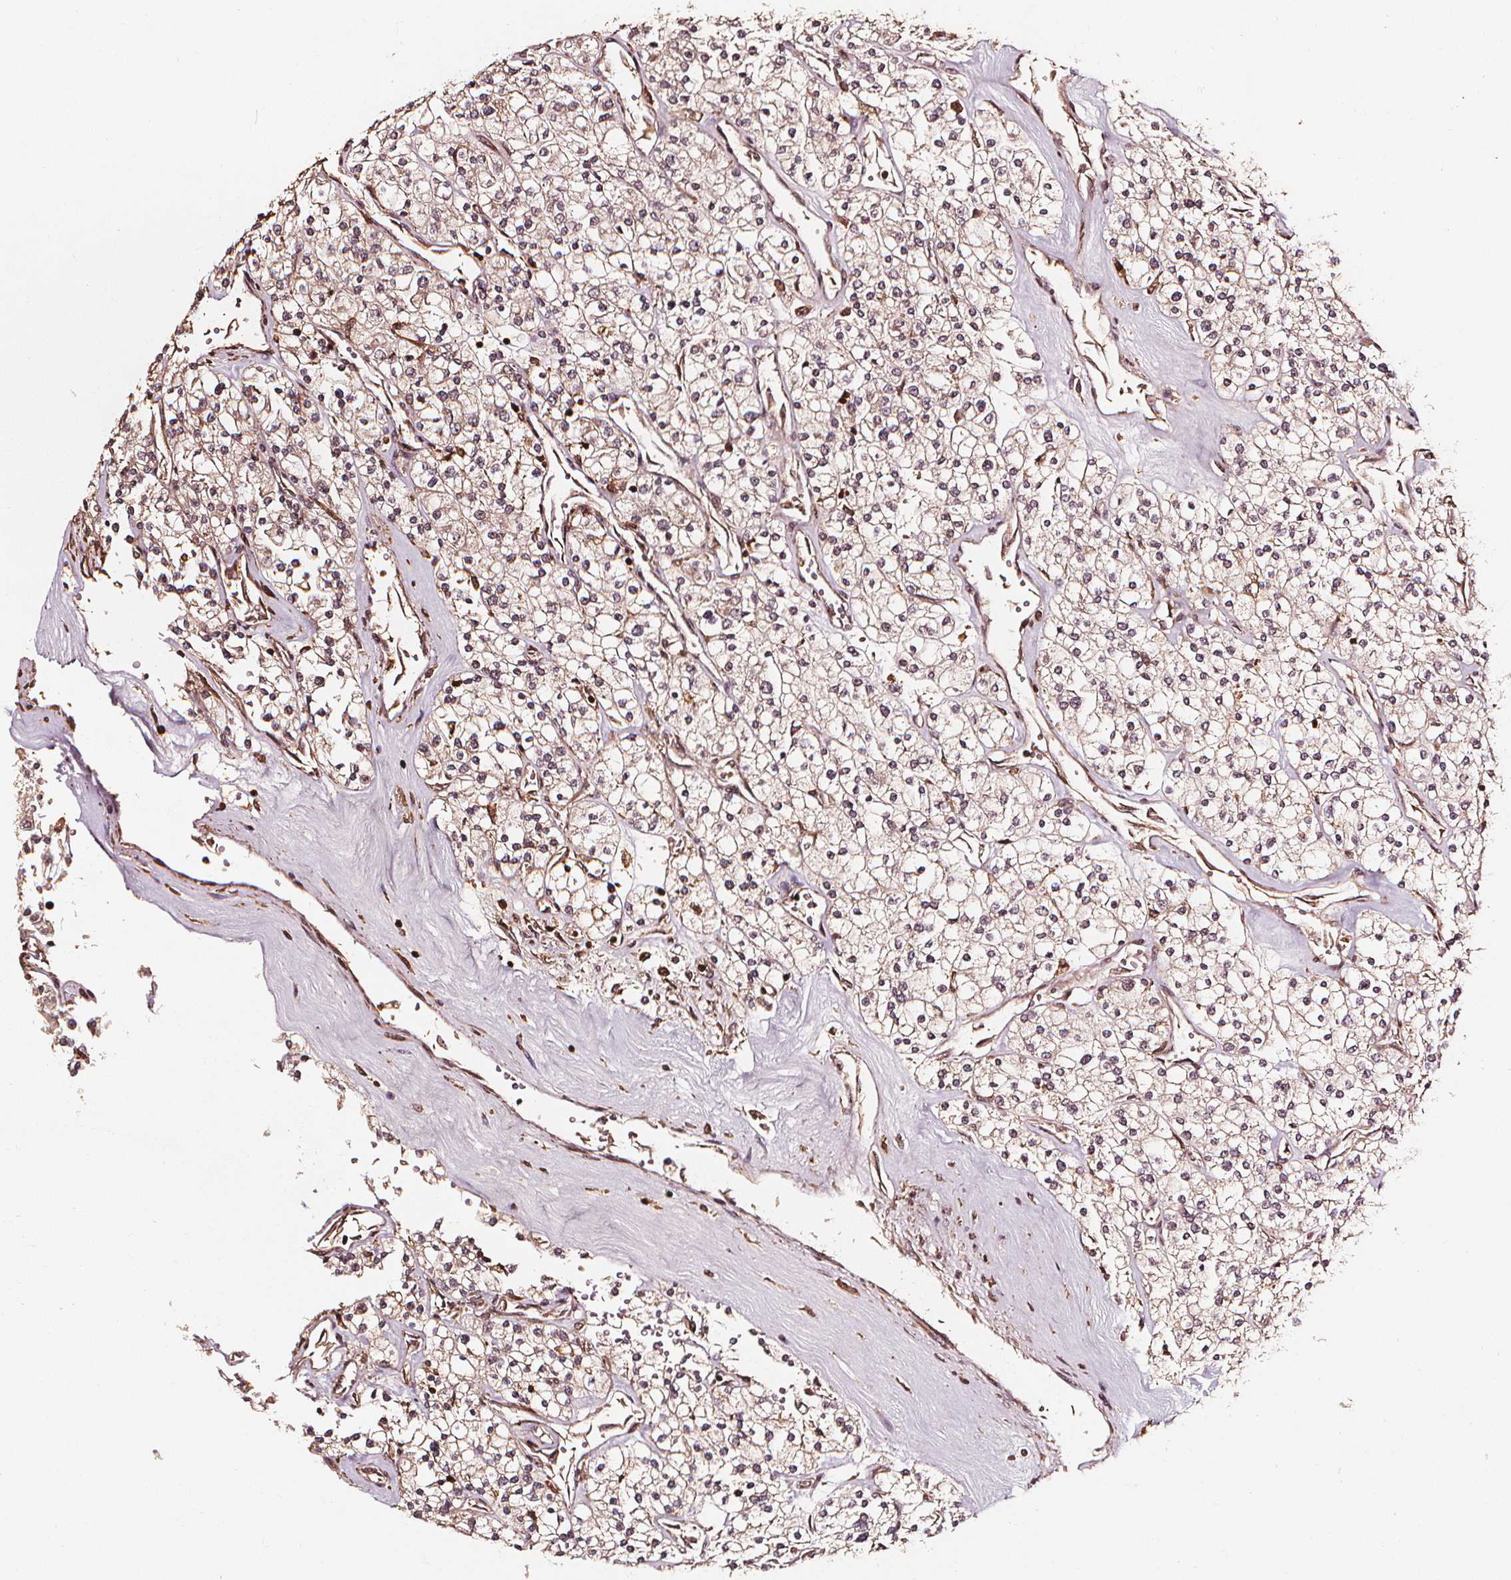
{"staining": {"intensity": "weak", "quantity": ">75%", "location": "cytoplasmic/membranous,nuclear"}, "tissue": "renal cancer", "cell_type": "Tumor cells", "image_type": "cancer", "snomed": [{"axis": "morphology", "description": "Adenocarcinoma, NOS"}, {"axis": "topography", "description": "Kidney"}], "caption": "Tumor cells show weak cytoplasmic/membranous and nuclear staining in about >75% of cells in renal adenocarcinoma. The protein is stained brown, and the nuclei are stained in blue (DAB IHC with brightfield microscopy, high magnification).", "gene": "EXOSC9", "patient": {"sex": "male", "age": 80}}